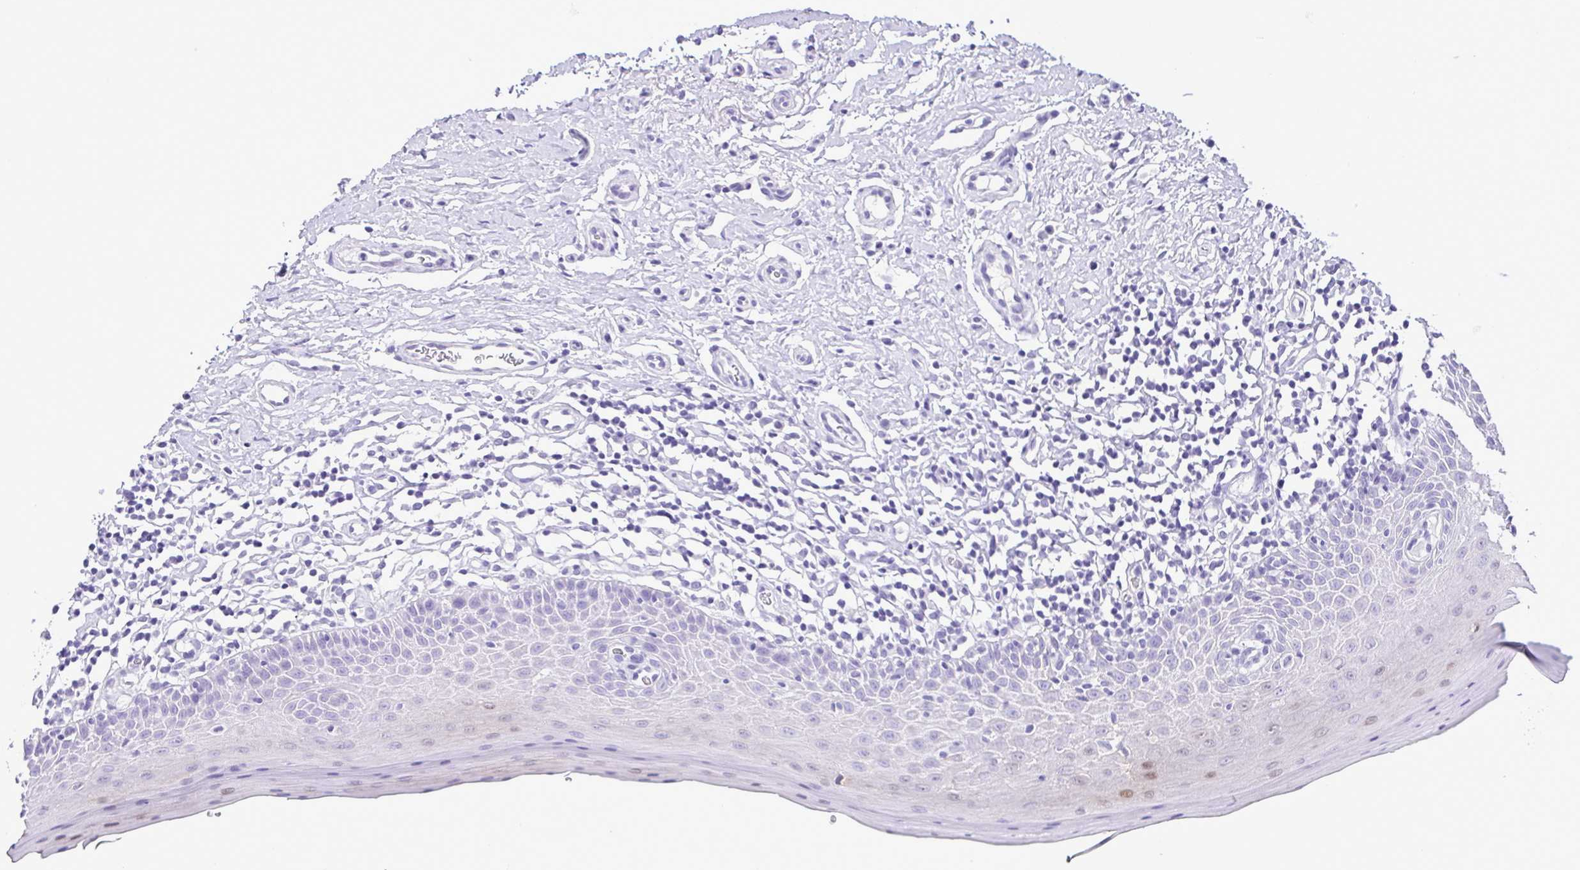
{"staining": {"intensity": "weak", "quantity": "<25%", "location": "nuclear"}, "tissue": "oral mucosa", "cell_type": "Squamous epithelial cells", "image_type": "normal", "snomed": [{"axis": "morphology", "description": "Normal tissue, NOS"}, {"axis": "topography", "description": "Oral tissue"}, {"axis": "topography", "description": "Tounge, NOS"}], "caption": "Unremarkable oral mucosa was stained to show a protein in brown. There is no significant positivity in squamous epithelial cells.", "gene": "CASP14", "patient": {"sex": "female", "age": 58}}